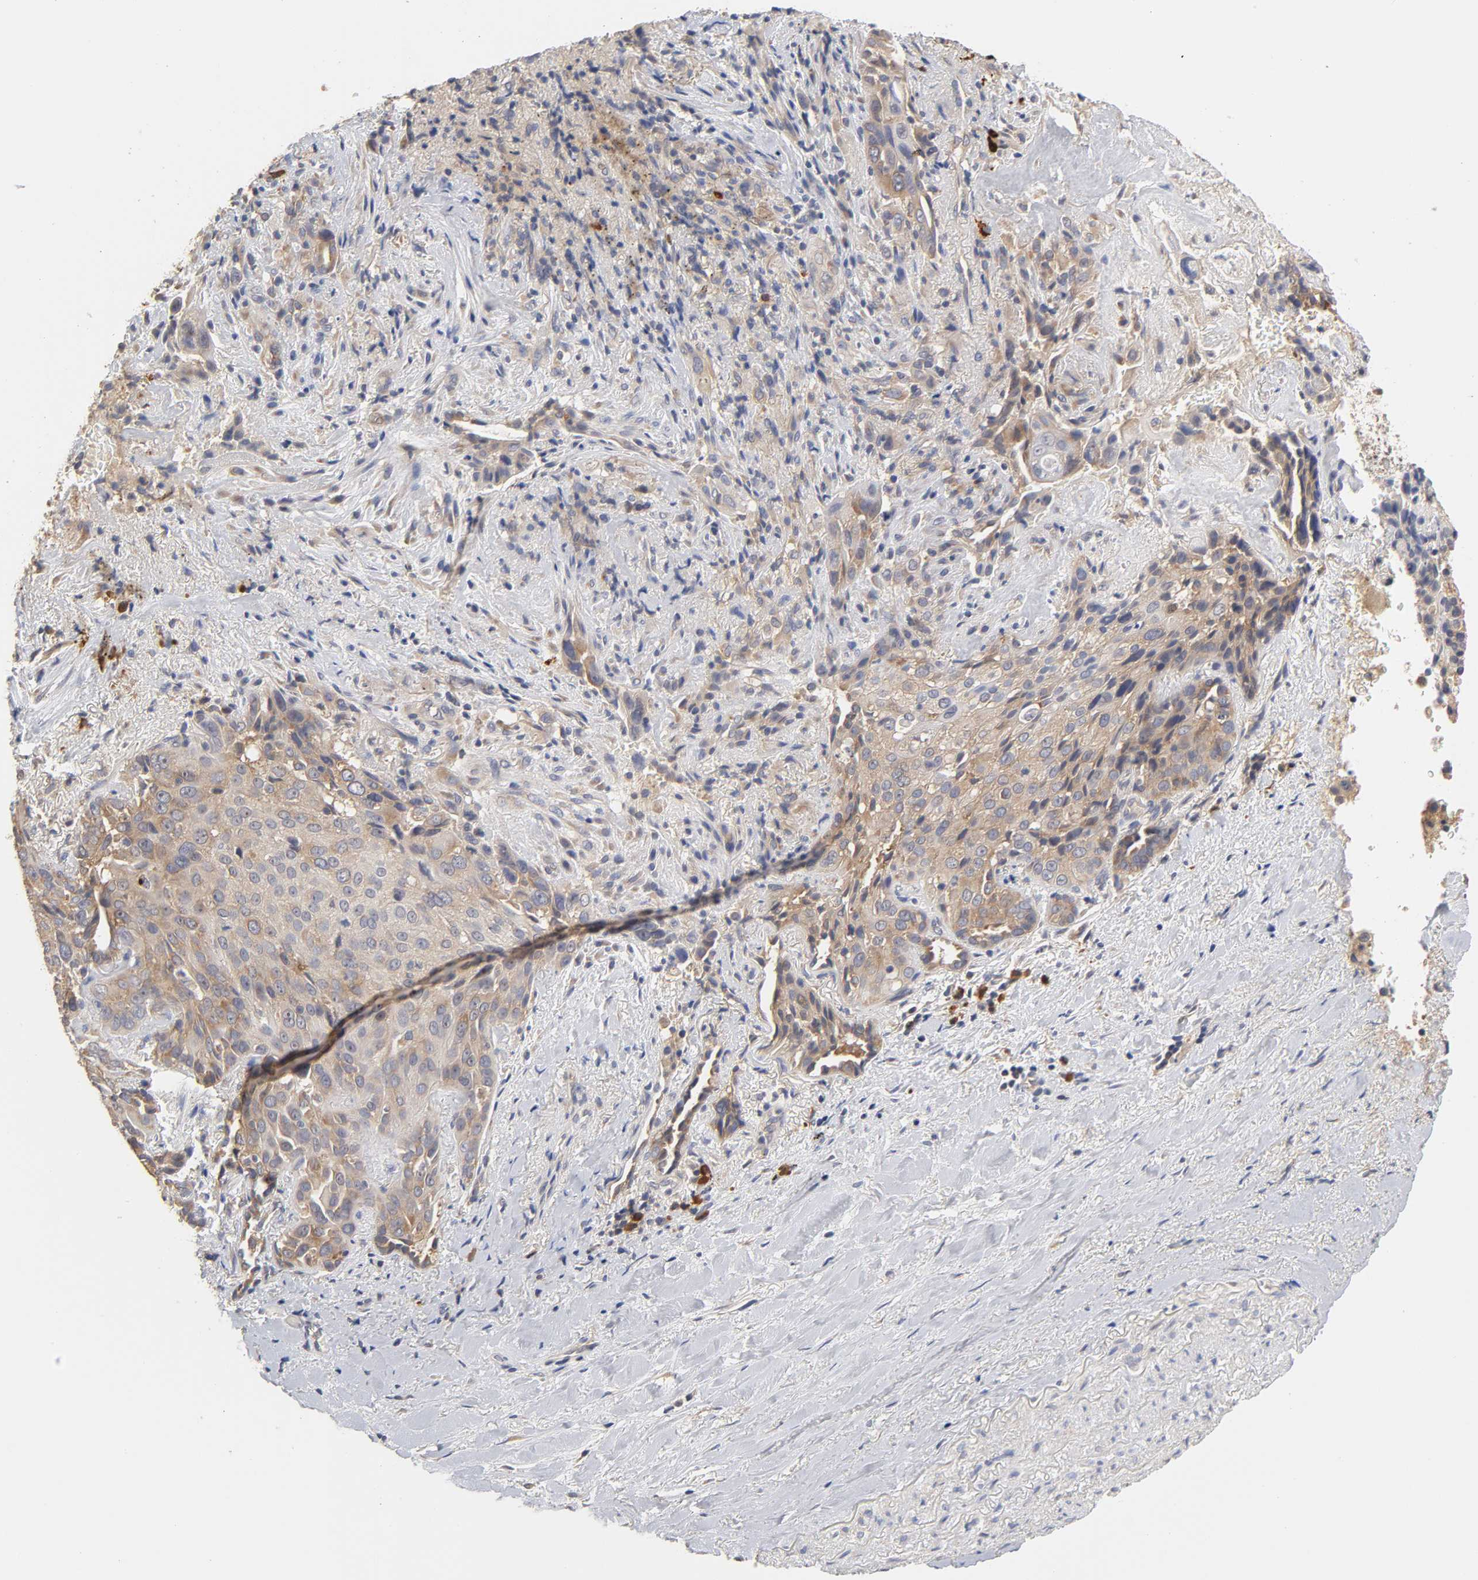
{"staining": {"intensity": "moderate", "quantity": ">75%", "location": "cytoplasmic/membranous"}, "tissue": "lung cancer", "cell_type": "Tumor cells", "image_type": "cancer", "snomed": [{"axis": "morphology", "description": "Squamous cell carcinoma, NOS"}, {"axis": "topography", "description": "Lung"}], "caption": "Human lung squamous cell carcinoma stained with a brown dye demonstrates moderate cytoplasmic/membranous positive positivity in approximately >75% of tumor cells.", "gene": "RPS29", "patient": {"sex": "male", "age": 54}}